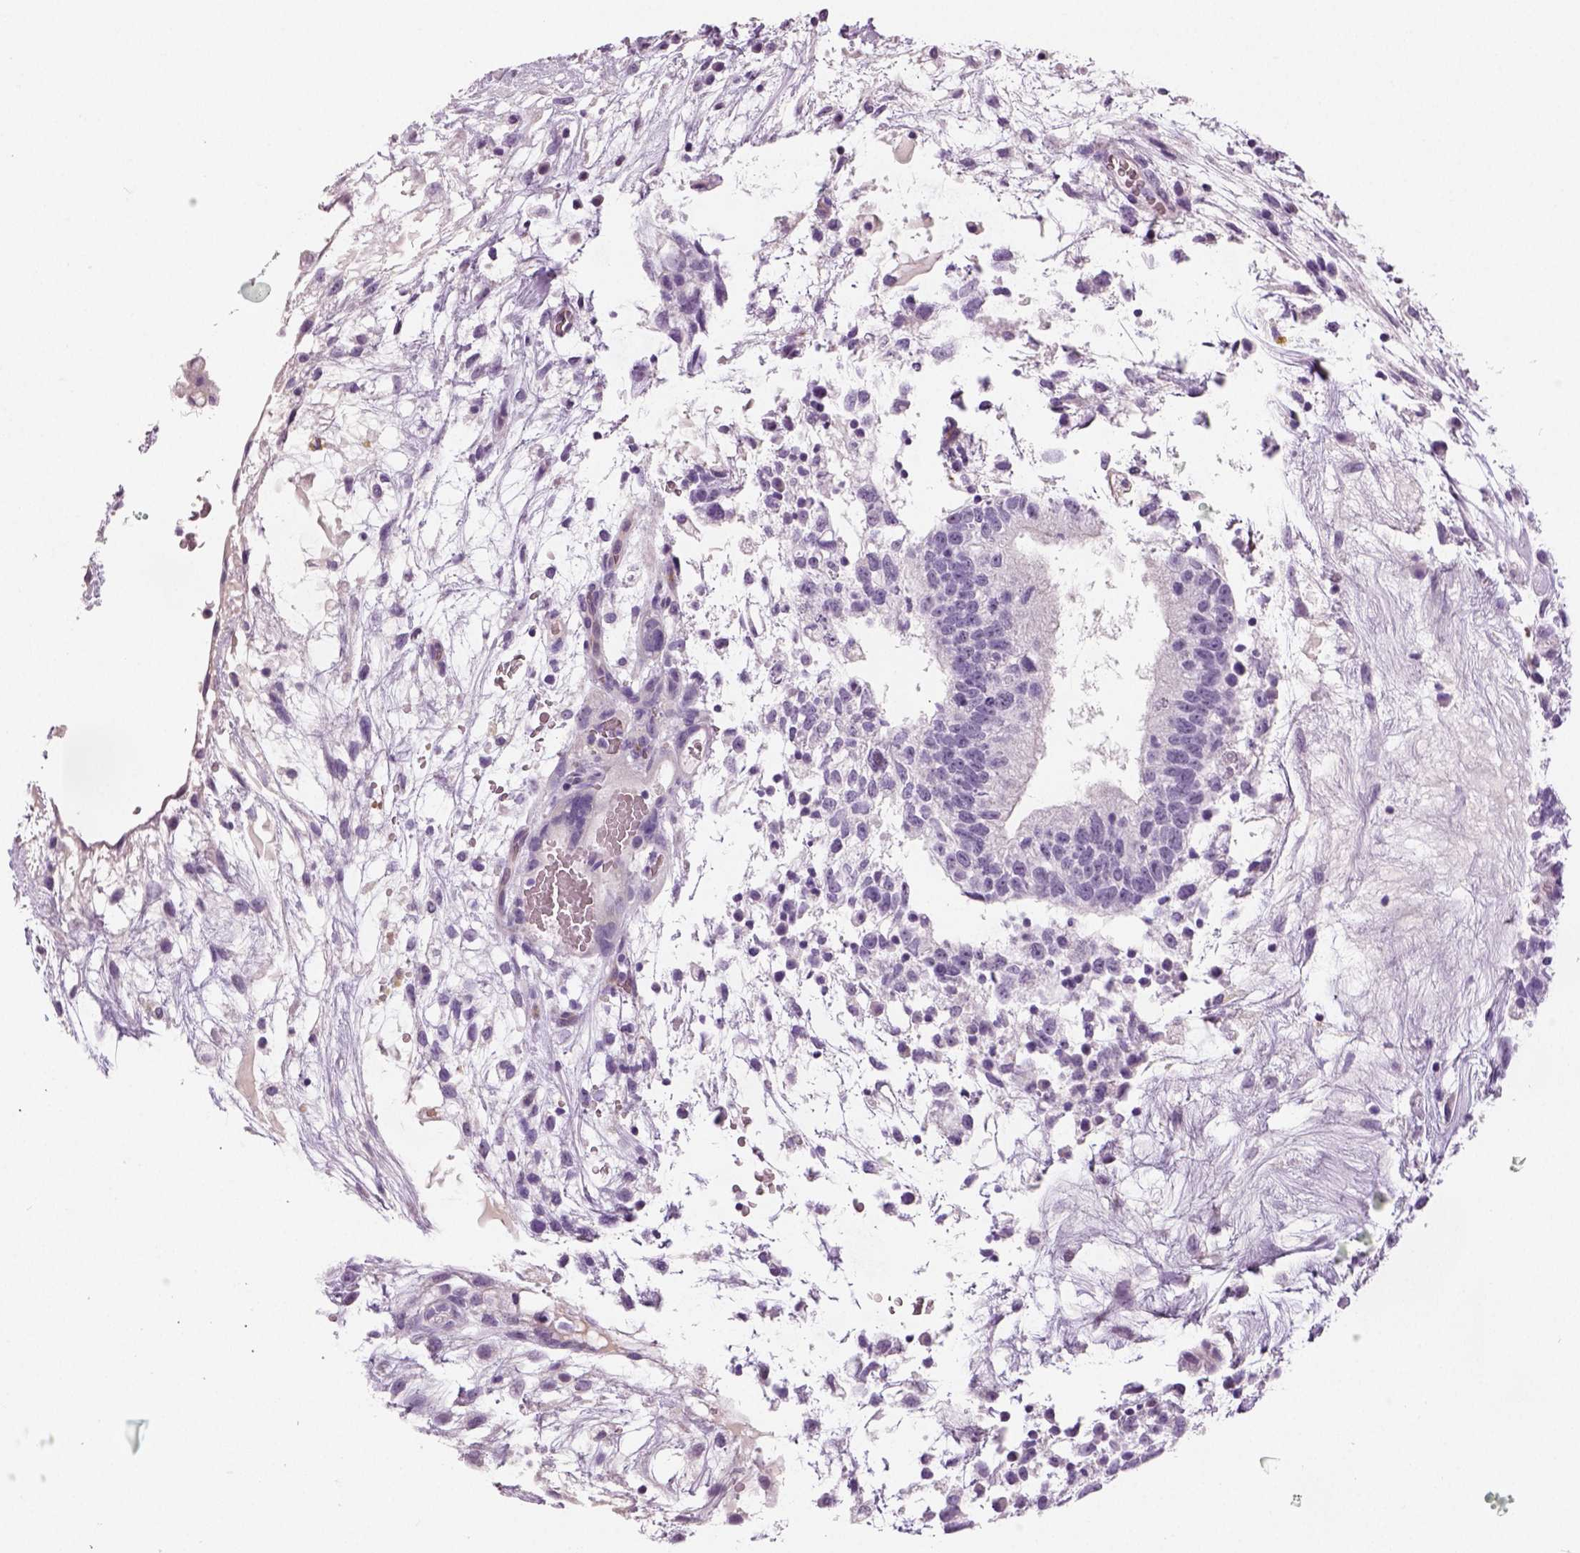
{"staining": {"intensity": "negative", "quantity": "none", "location": "none"}, "tissue": "testis cancer", "cell_type": "Tumor cells", "image_type": "cancer", "snomed": [{"axis": "morphology", "description": "Normal tissue, NOS"}, {"axis": "morphology", "description": "Carcinoma, Embryonal, NOS"}, {"axis": "topography", "description": "Testis"}], "caption": "High magnification brightfield microscopy of embryonal carcinoma (testis) stained with DAB (3,3'-diaminobenzidine) (brown) and counterstained with hematoxylin (blue): tumor cells show no significant positivity.", "gene": "TSPAN7", "patient": {"sex": "male", "age": 32}}